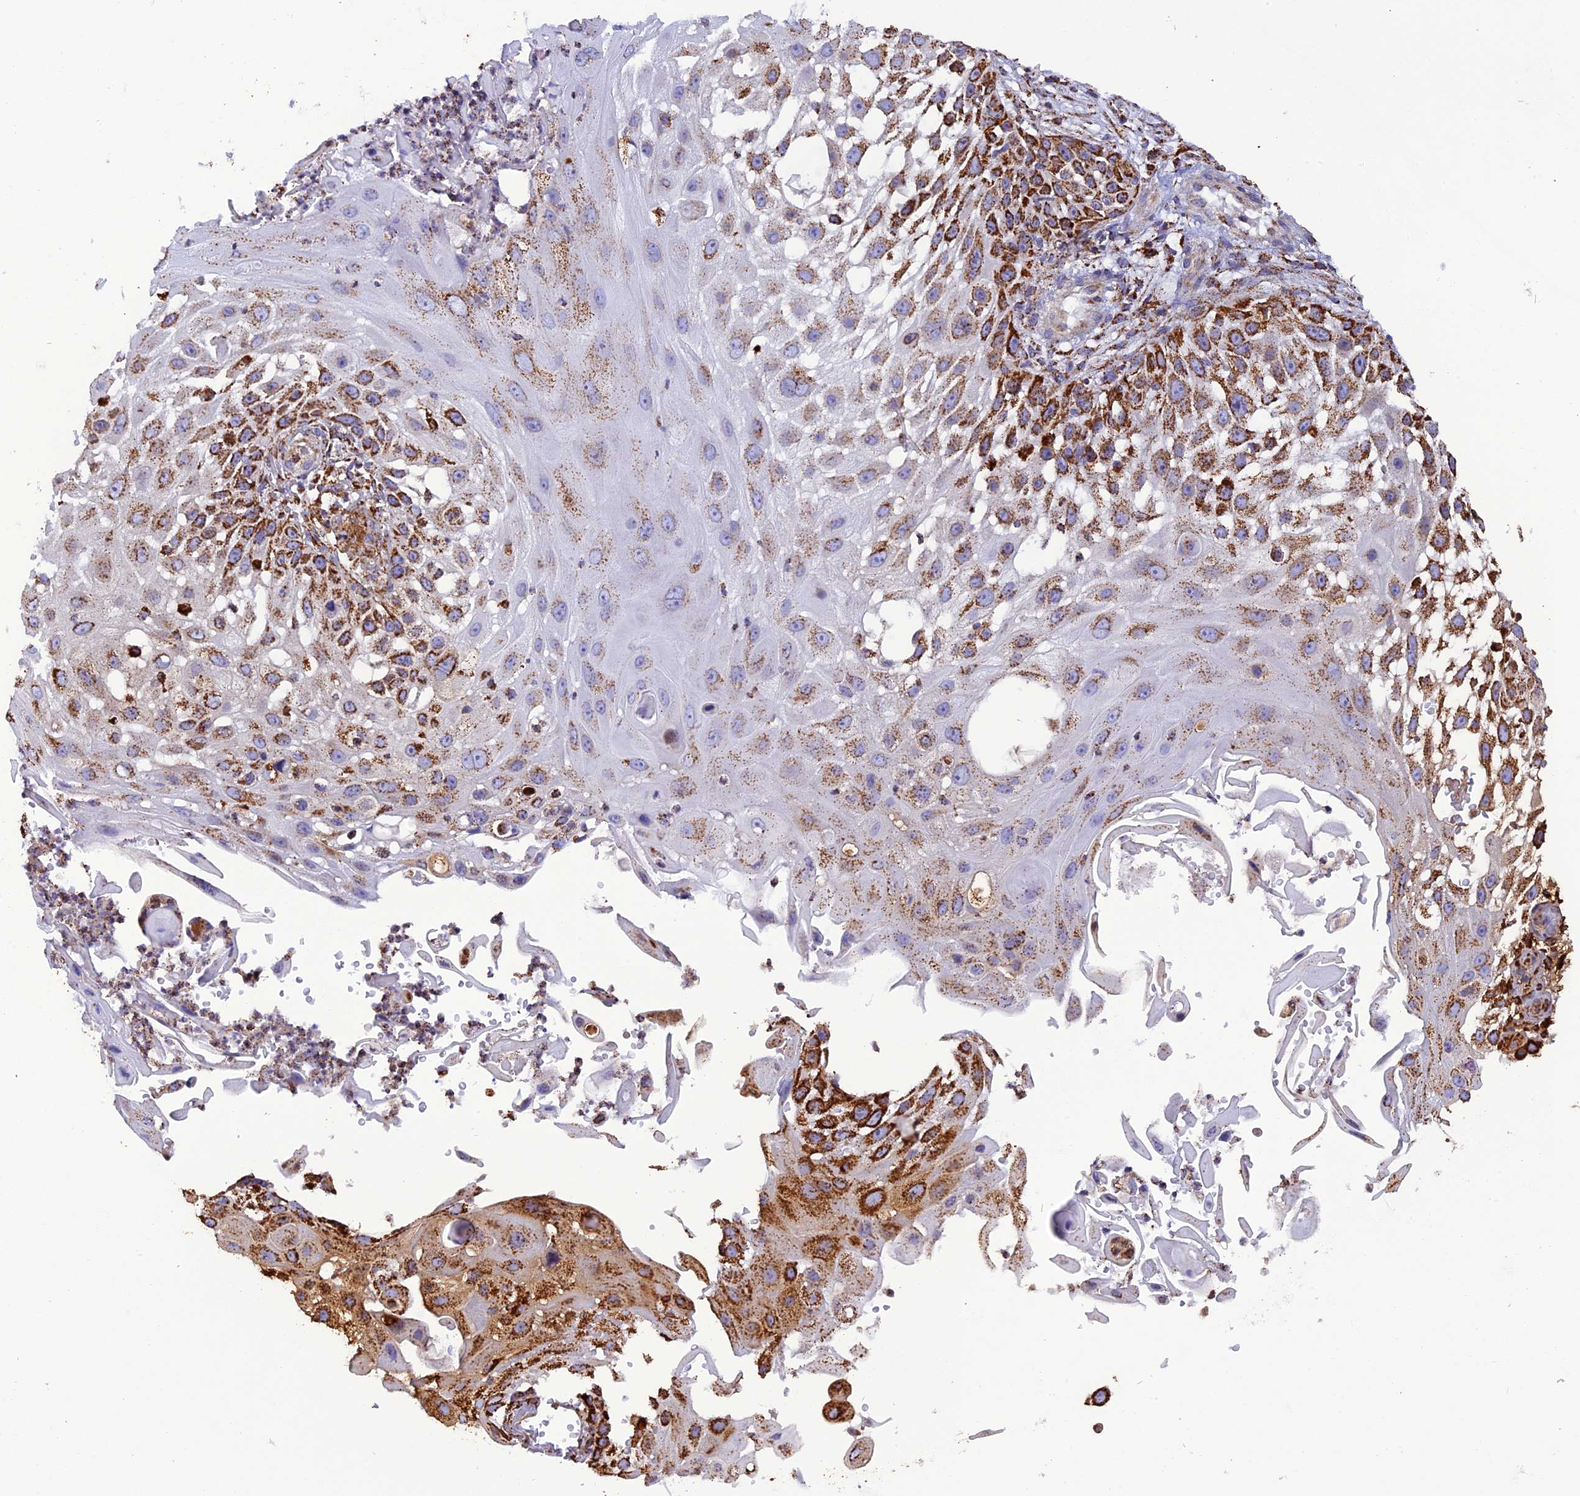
{"staining": {"intensity": "strong", "quantity": "25%-75%", "location": "cytoplasmic/membranous"}, "tissue": "skin cancer", "cell_type": "Tumor cells", "image_type": "cancer", "snomed": [{"axis": "morphology", "description": "Squamous cell carcinoma, NOS"}, {"axis": "topography", "description": "Skin"}], "caption": "Human squamous cell carcinoma (skin) stained for a protein (brown) demonstrates strong cytoplasmic/membranous positive staining in about 25%-75% of tumor cells.", "gene": "KCNG1", "patient": {"sex": "female", "age": 44}}